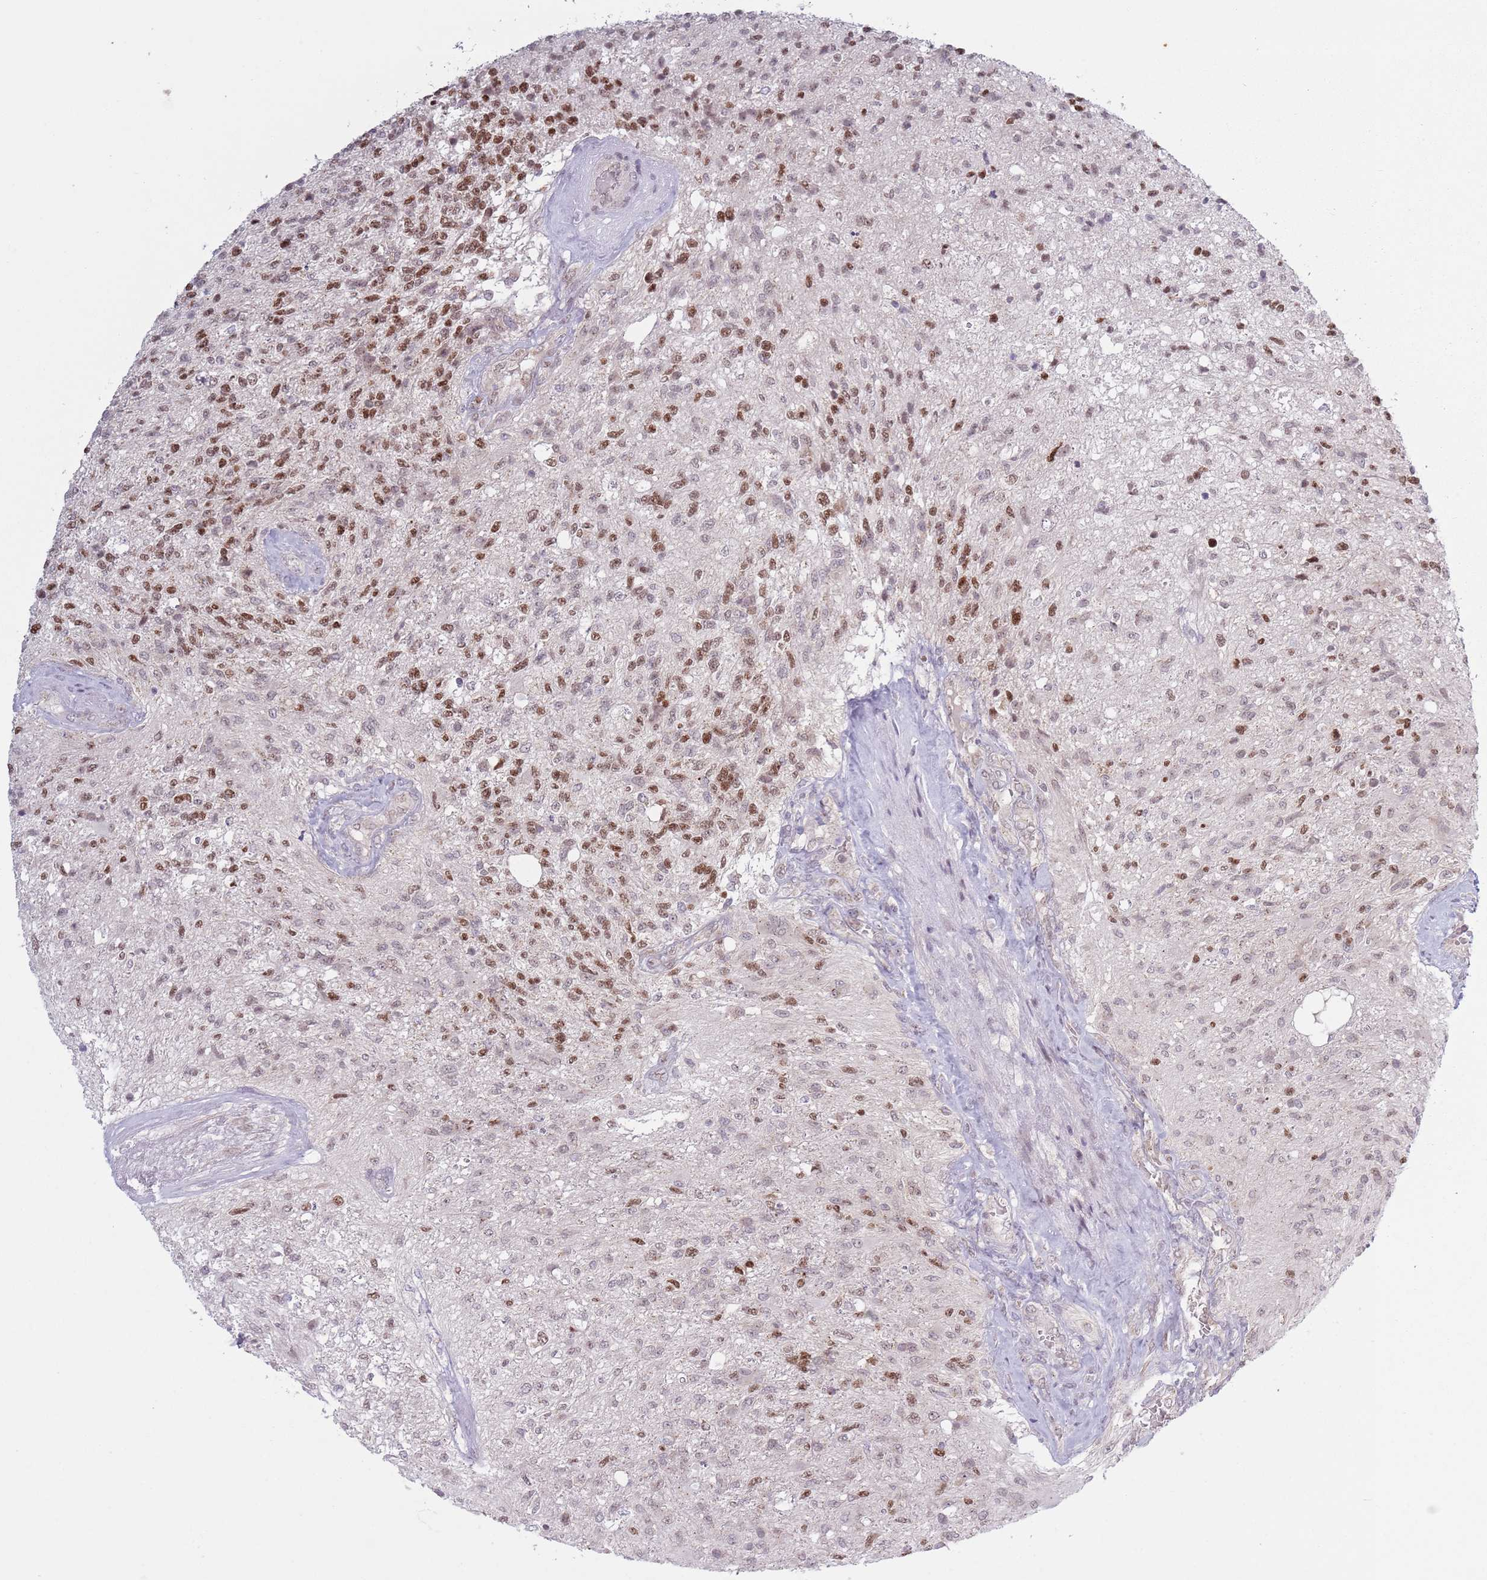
{"staining": {"intensity": "moderate", "quantity": ">75%", "location": "nuclear"}, "tissue": "glioma", "cell_type": "Tumor cells", "image_type": "cancer", "snomed": [{"axis": "morphology", "description": "Glioma, malignant, High grade"}, {"axis": "topography", "description": "Brain"}], "caption": "Malignant high-grade glioma tissue displays moderate nuclear expression in about >75% of tumor cells, visualized by immunohistochemistry.", "gene": "MRPL34", "patient": {"sex": "male", "age": 56}}